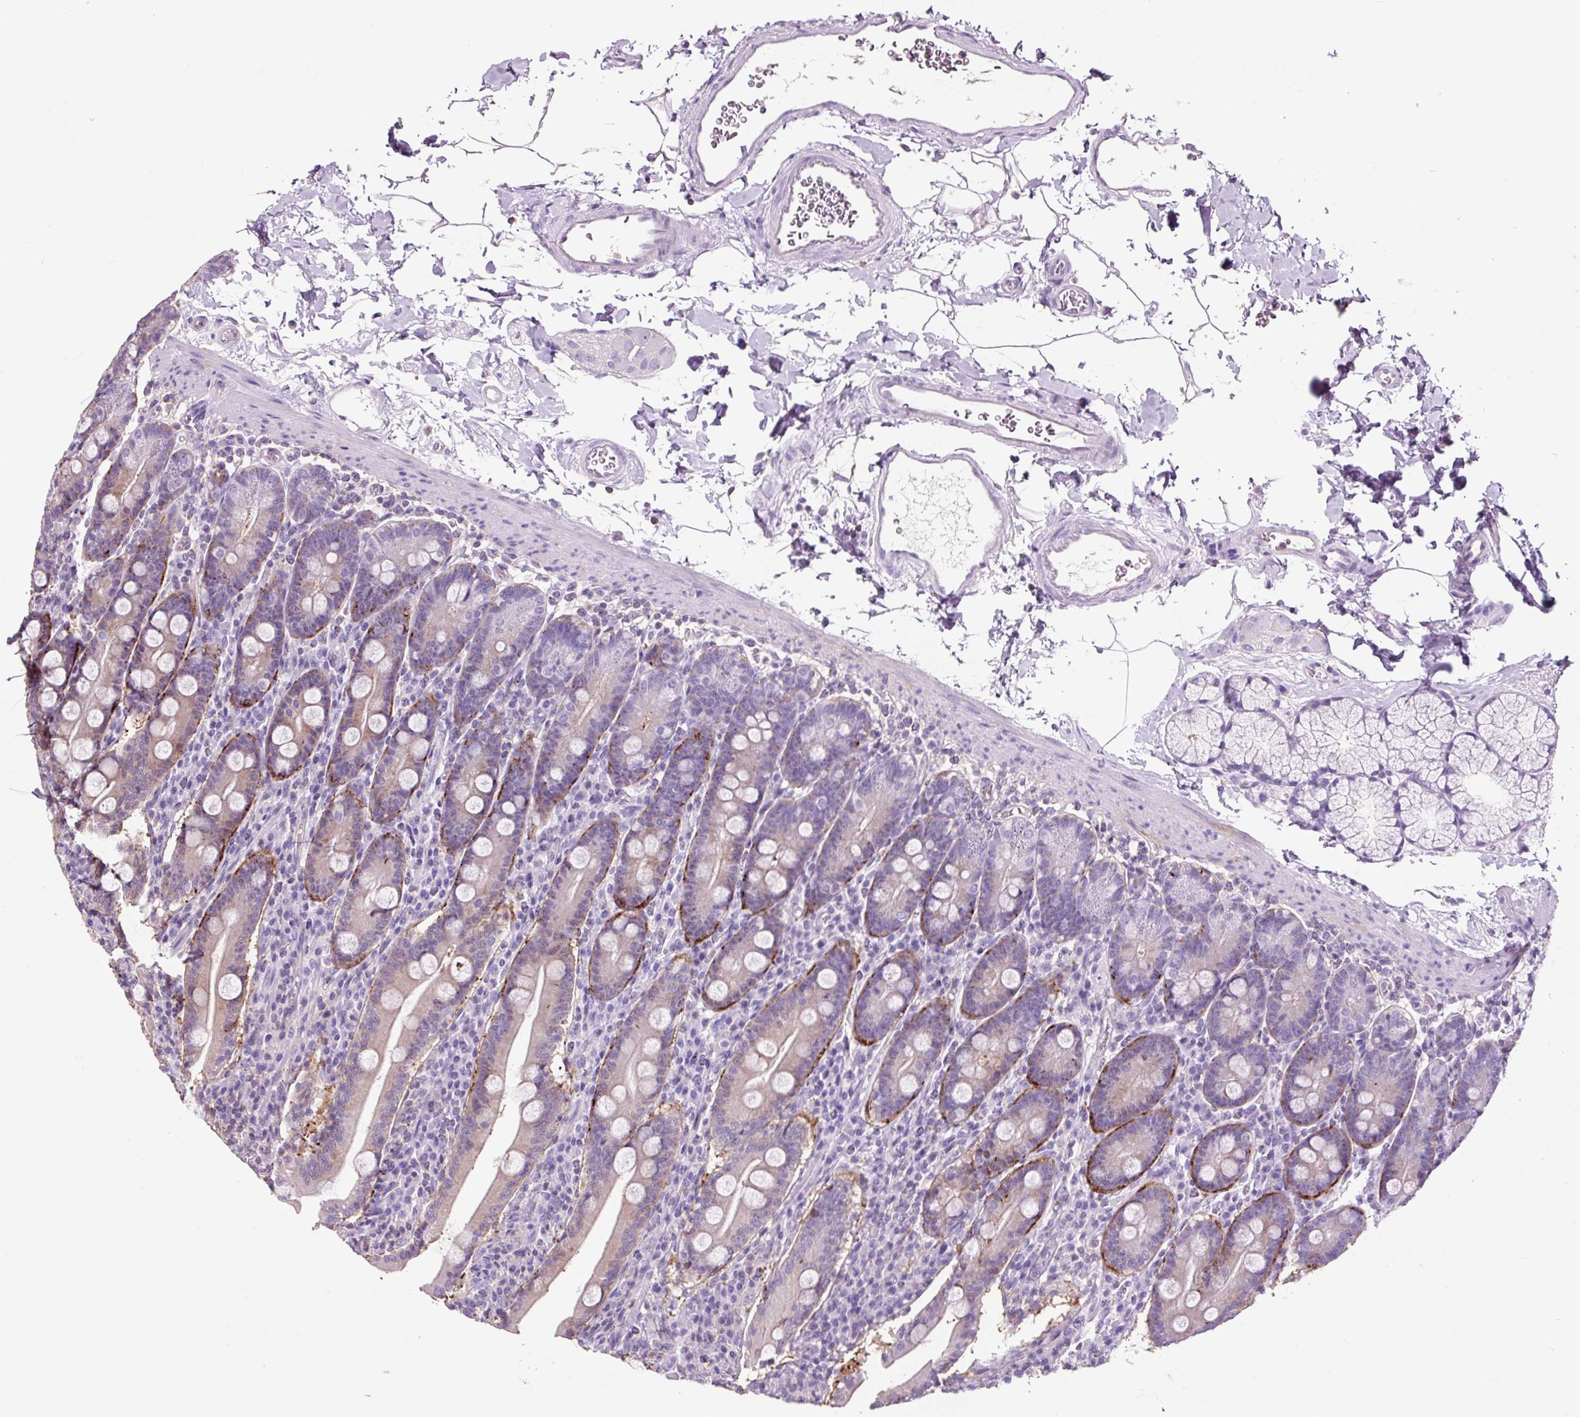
{"staining": {"intensity": "moderate", "quantity": "<25%", "location": "cytoplasmic/membranous"}, "tissue": "duodenum", "cell_type": "Glandular cells", "image_type": "normal", "snomed": [{"axis": "morphology", "description": "Normal tissue, NOS"}, {"axis": "topography", "description": "Duodenum"}], "caption": "Duodenum stained with immunohistochemistry (IHC) reveals moderate cytoplasmic/membranous staining in about <25% of glandular cells. Ihc stains the protein in brown and the nuclei are stained blue.", "gene": "OR10A7", "patient": {"sex": "male", "age": 35}}